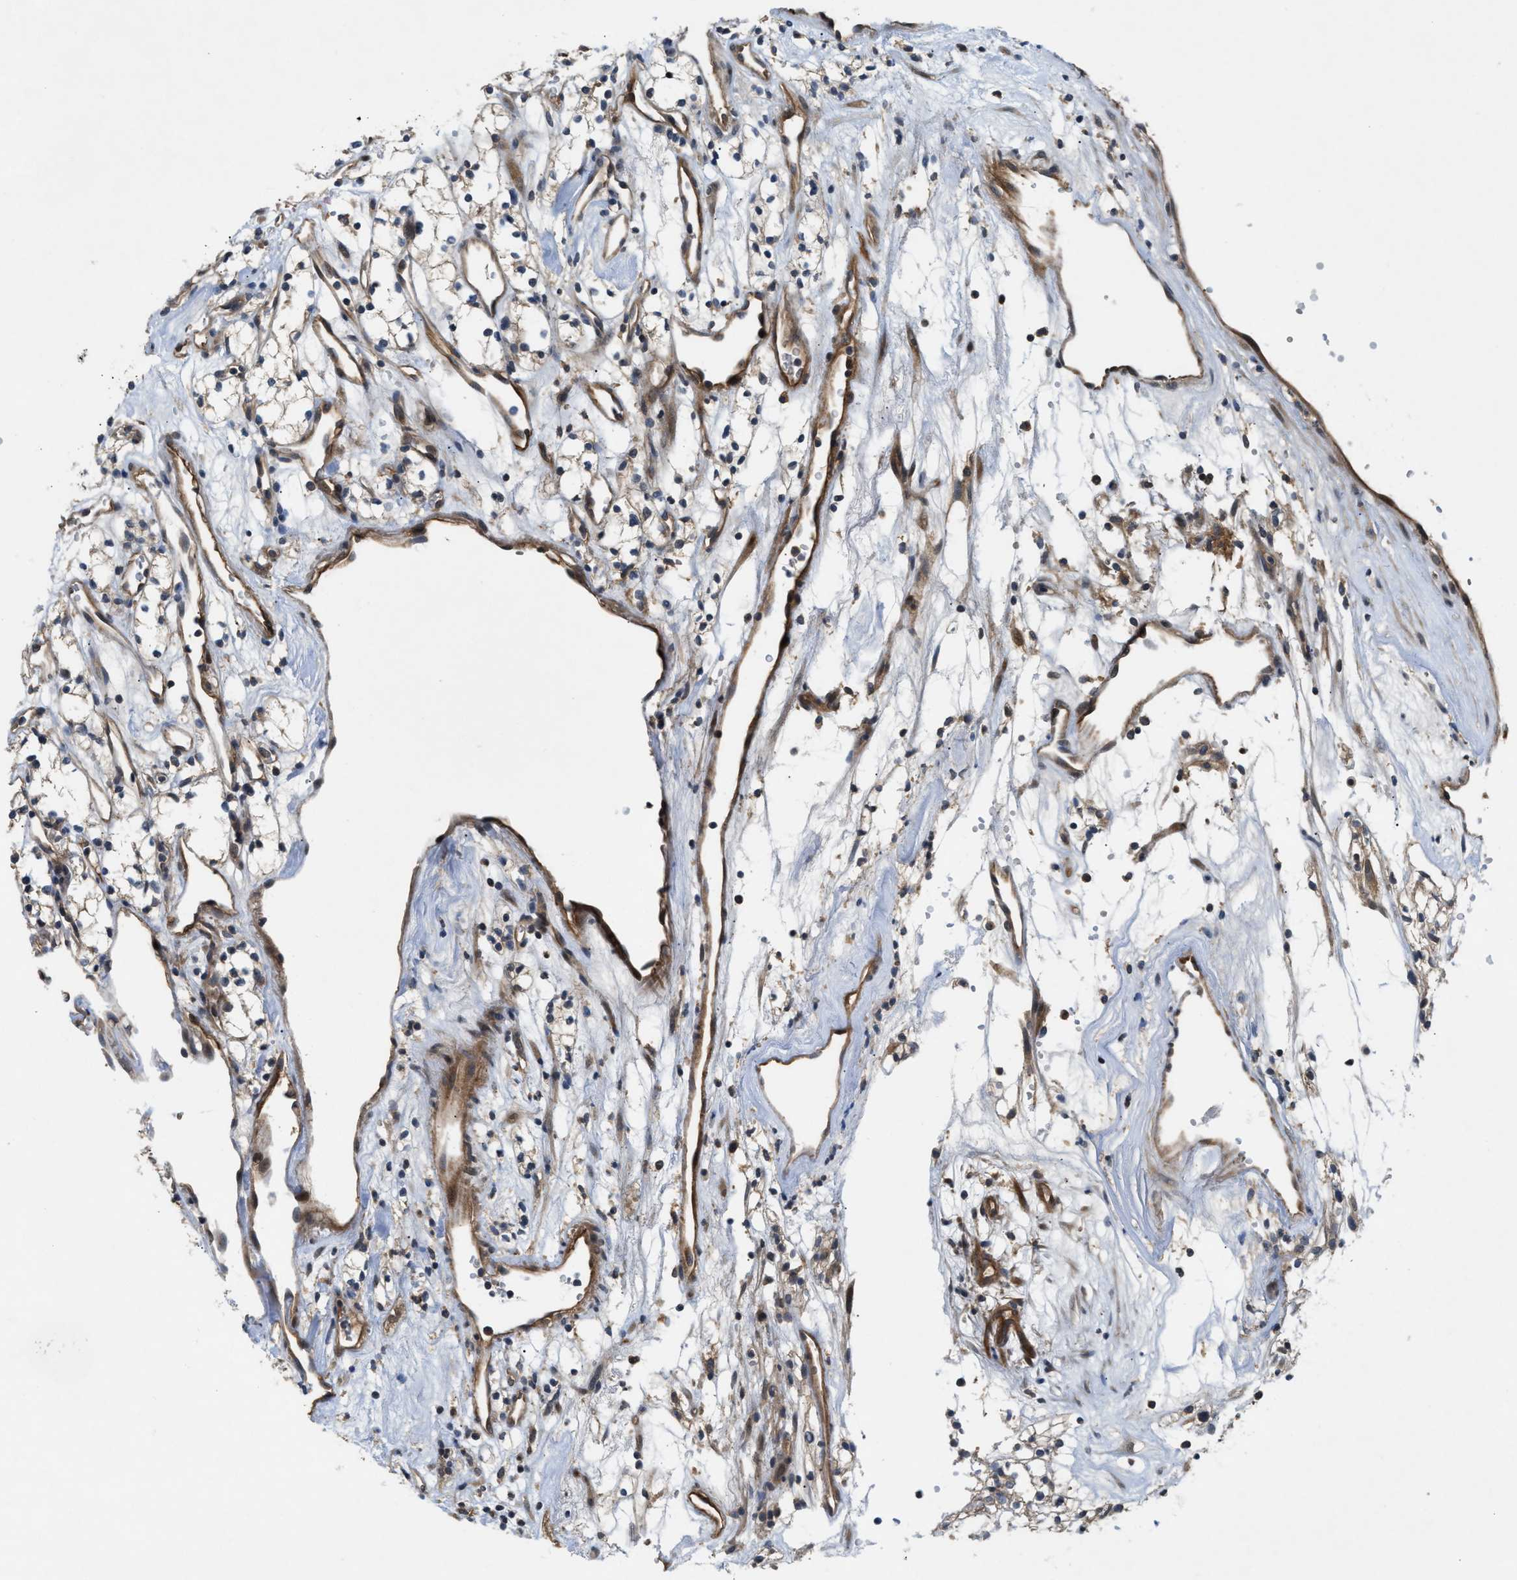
{"staining": {"intensity": "negative", "quantity": "none", "location": "none"}, "tissue": "renal cancer", "cell_type": "Tumor cells", "image_type": "cancer", "snomed": [{"axis": "morphology", "description": "Adenocarcinoma, NOS"}, {"axis": "topography", "description": "Kidney"}], "caption": "A high-resolution image shows immunohistochemistry staining of adenocarcinoma (renal), which reveals no significant positivity in tumor cells.", "gene": "TRAK2", "patient": {"sex": "male", "age": 59}}